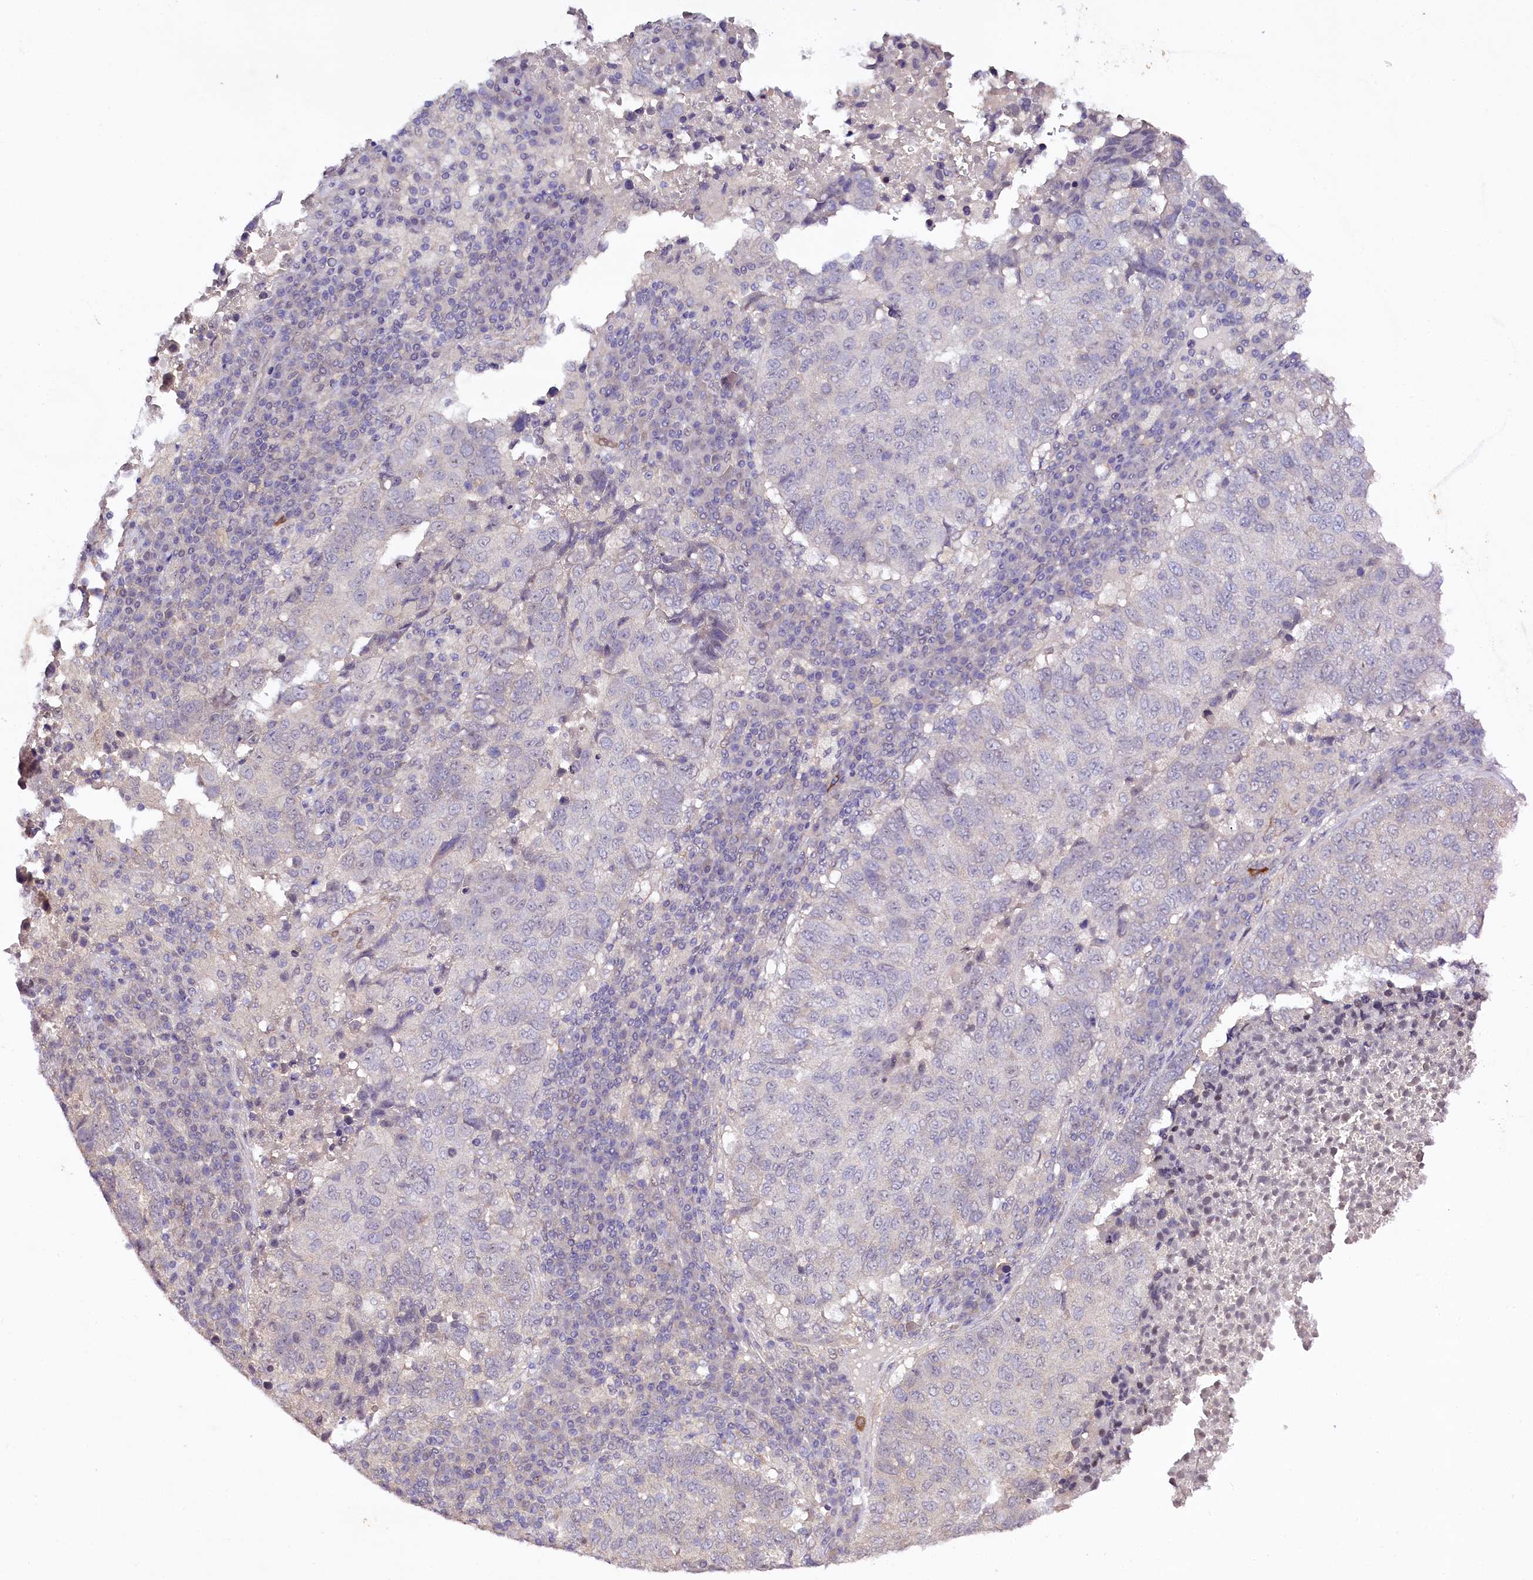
{"staining": {"intensity": "weak", "quantity": "<25%", "location": "nuclear"}, "tissue": "lung cancer", "cell_type": "Tumor cells", "image_type": "cancer", "snomed": [{"axis": "morphology", "description": "Squamous cell carcinoma, NOS"}, {"axis": "topography", "description": "Lung"}], "caption": "The photomicrograph exhibits no significant staining in tumor cells of lung cancer.", "gene": "PHLDB1", "patient": {"sex": "male", "age": 73}}